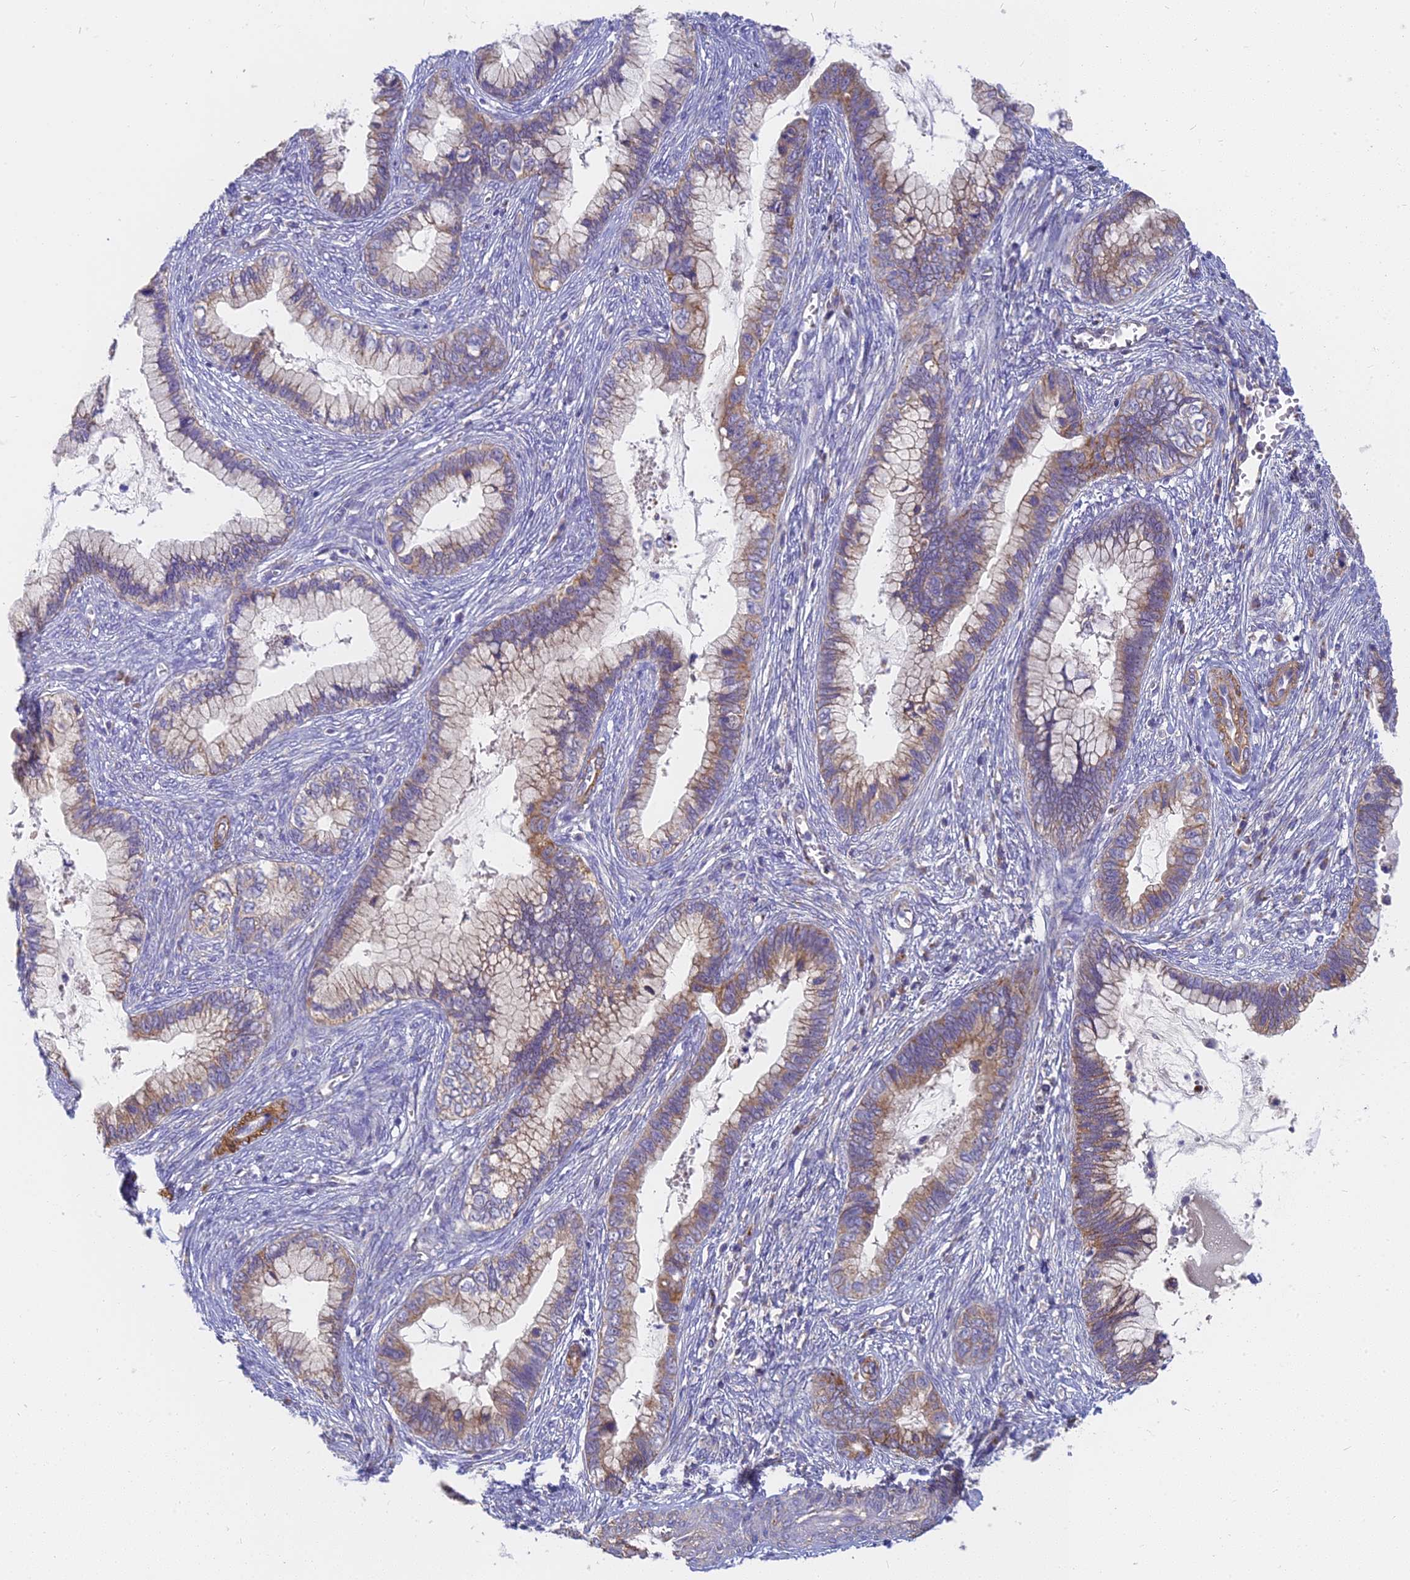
{"staining": {"intensity": "moderate", "quantity": "25%-75%", "location": "cytoplasmic/membranous"}, "tissue": "cervical cancer", "cell_type": "Tumor cells", "image_type": "cancer", "snomed": [{"axis": "morphology", "description": "Adenocarcinoma, NOS"}, {"axis": "topography", "description": "Cervix"}], "caption": "Immunohistochemistry staining of cervical cancer, which demonstrates medium levels of moderate cytoplasmic/membranous positivity in approximately 25%-75% of tumor cells indicating moderate cytoplasmic/membranous protein expression. The staining was performed using DAB (brown) for protein detection and nuclei were counterstained in hematoxylin (blue).", "gene": "MRPL15", "patient": {"sex": "female", "age": 44}}